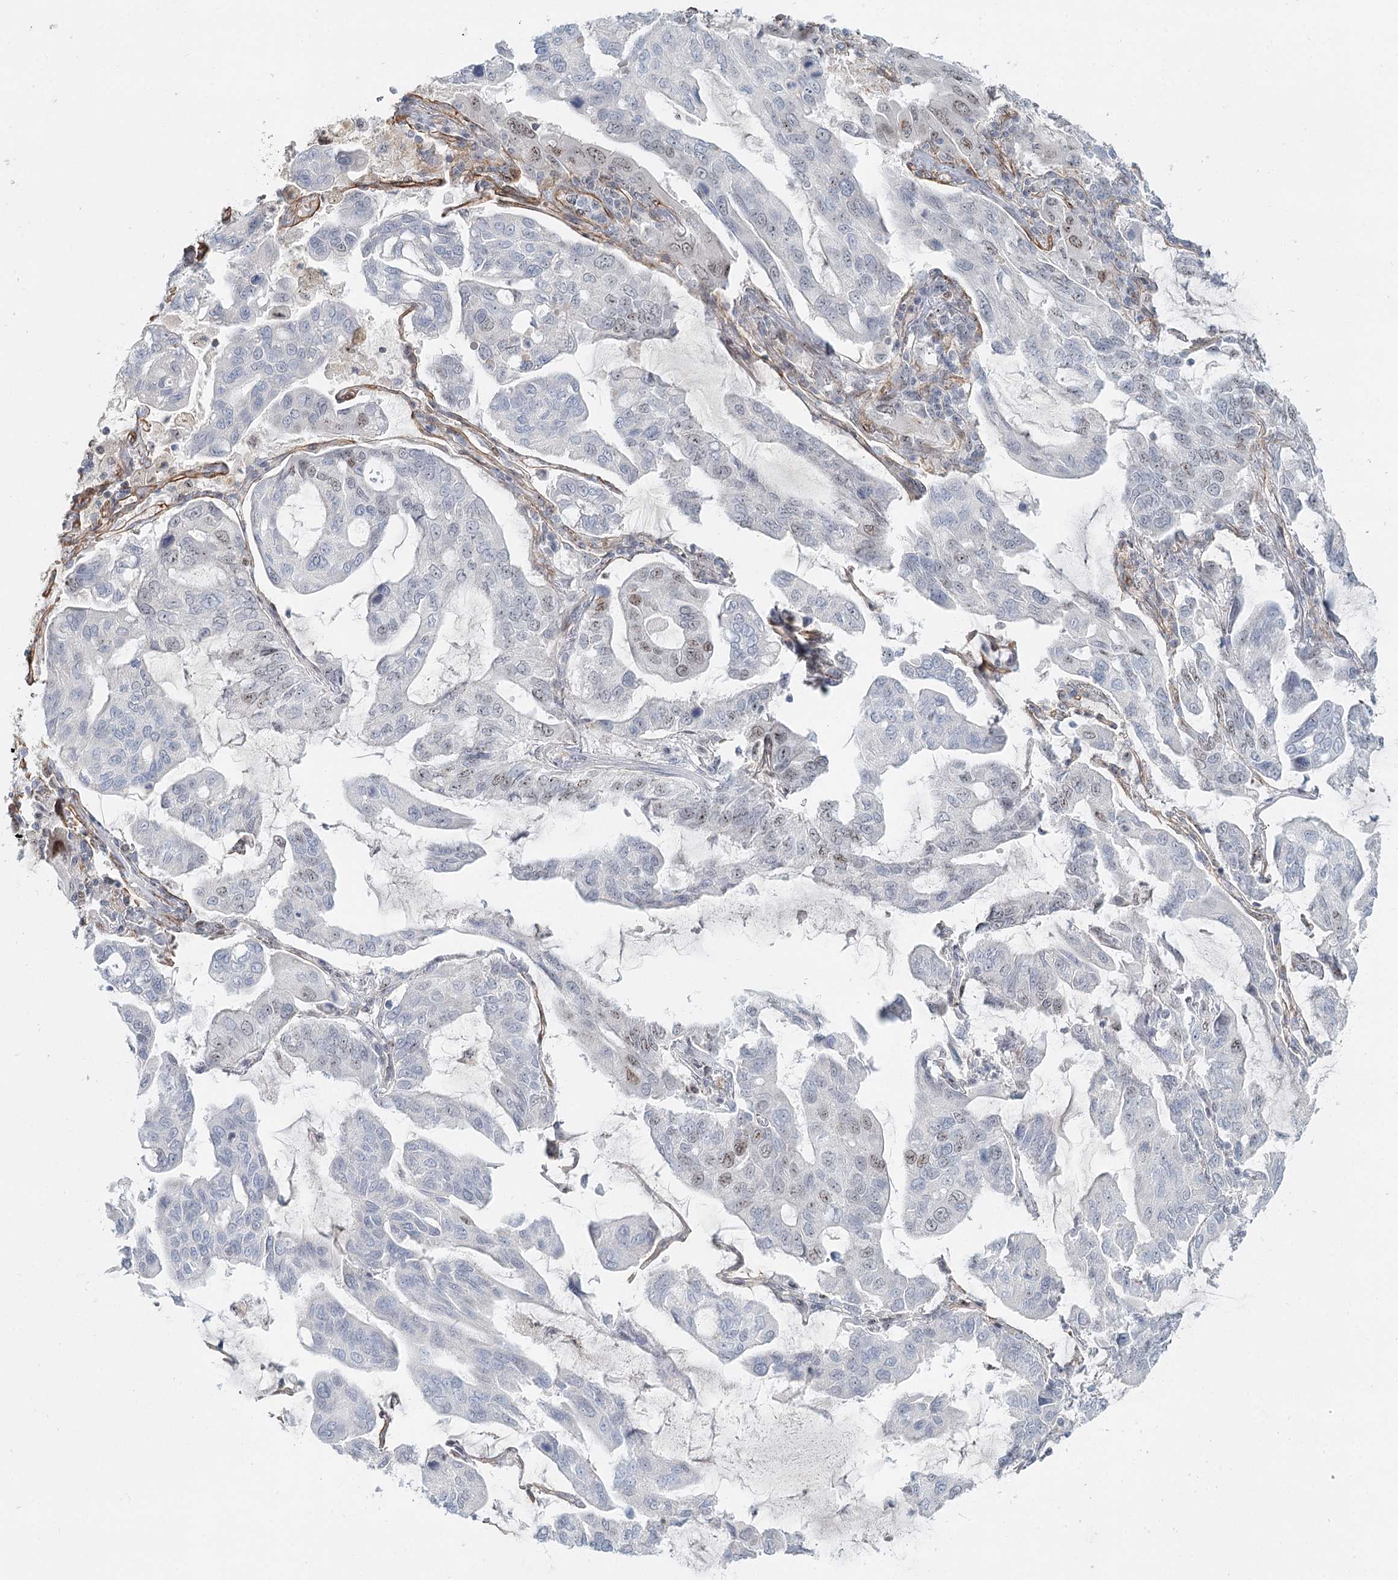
{"staining": {"intensity": "weak", "quantity": "<25%", "location": "nuclear"}, "tissue": "lung cancer", "cell_type": "Tumor cells", "image_type": "cancer", "snomed": [{"axis": "morphology", "description": "Adenocarcinoma, NOS"}, {"axis": "topography", "description": "Lung"}], "caption": "This is a histopathology image of IHC staining of lung cancer (adenocarcinoma), which shows no staining in tumor cells.", "gene": "ZFYVE28", "patient": {"sex": "male", "age": 64}}